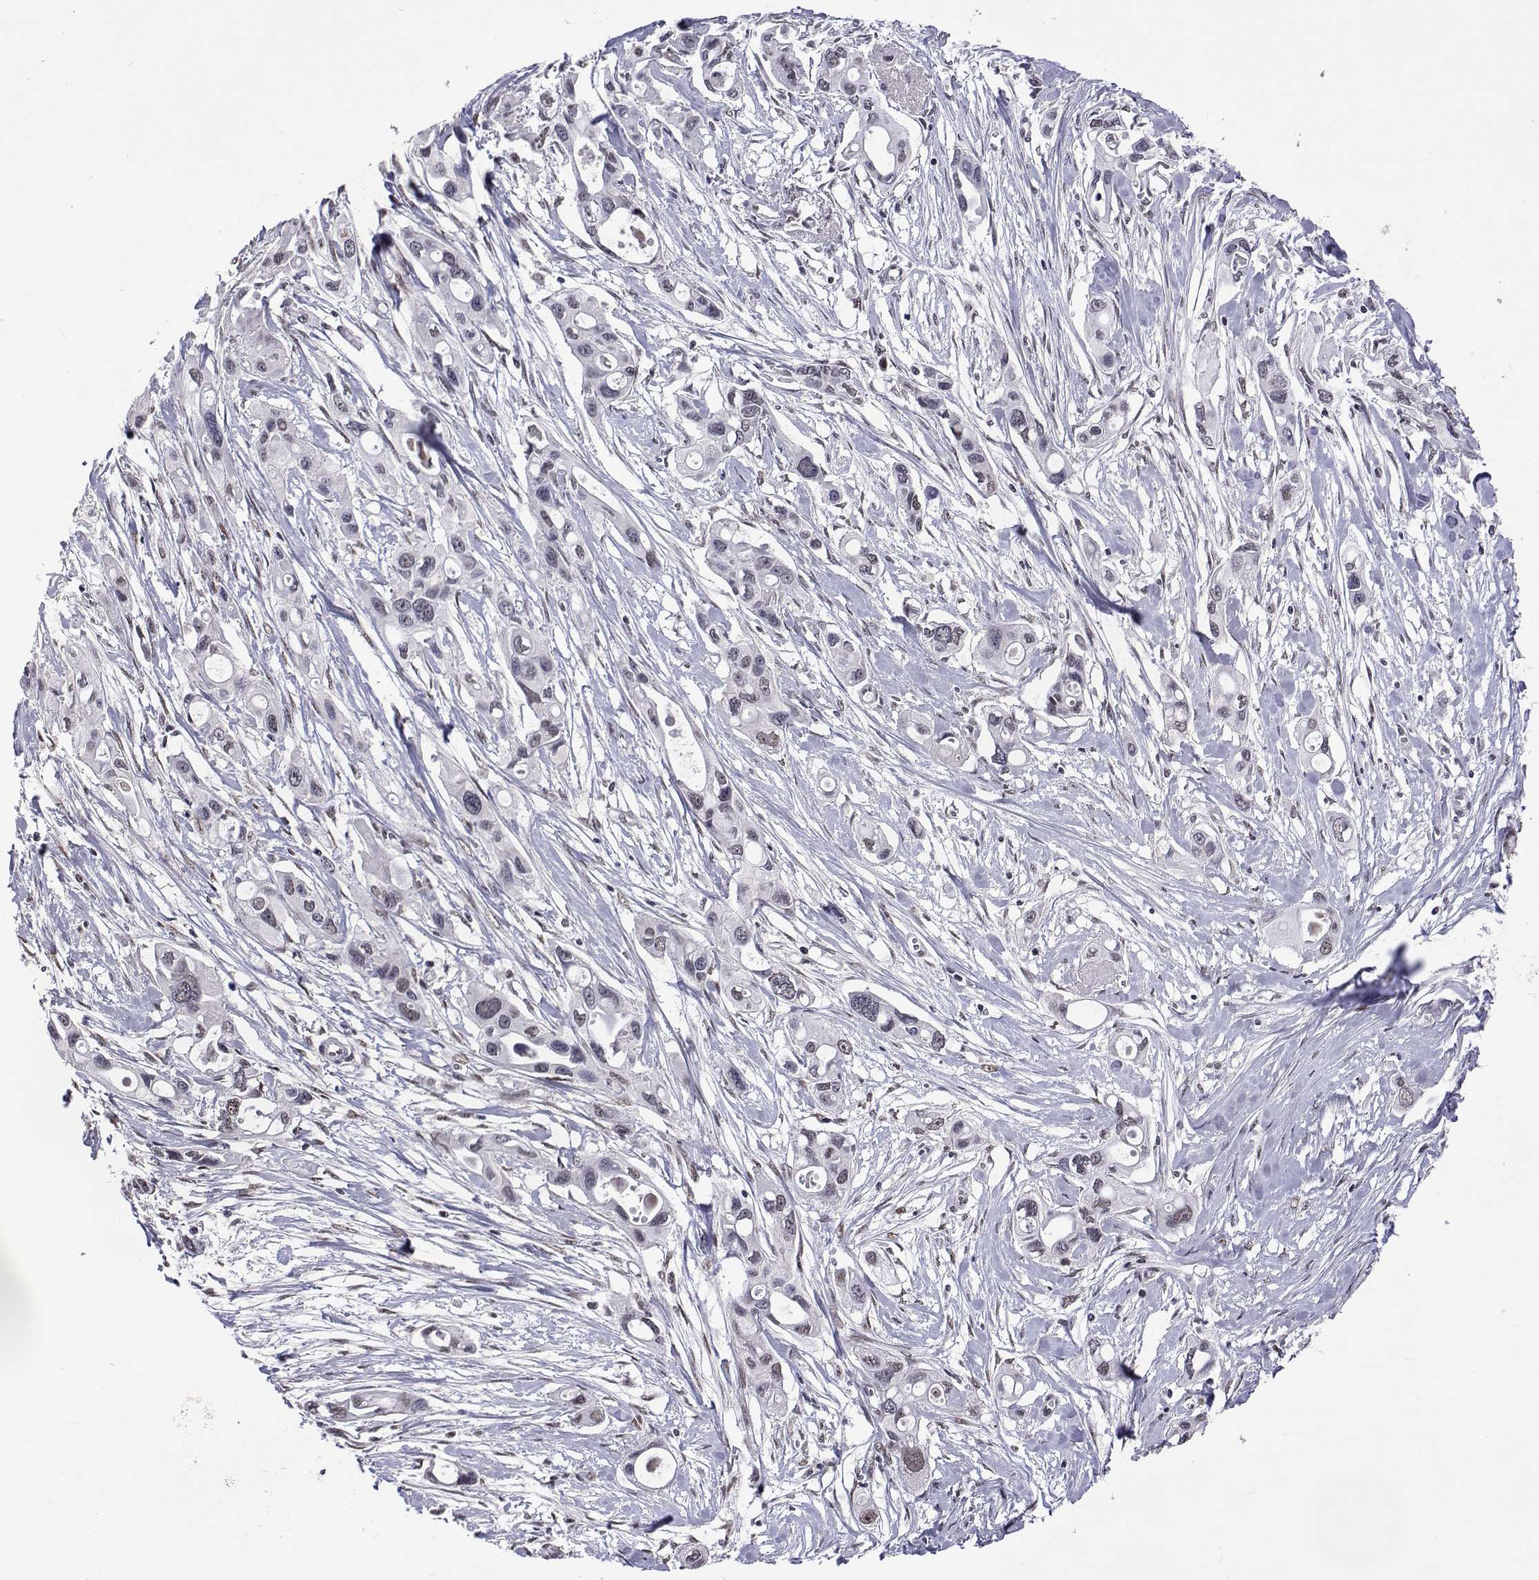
{"staining": {"intensity": "weak", "quantity": "<25%", "location": "nuclear"}, "tissue": "pancreatic cancer", "cell_type": "Tumor cells", "image_type": "cancer", "snomed": [{"axis": "morphology", "description": "Adenocarcinoma, NOS"}, {"axis": "topography", "description": "Pancreas"}], "caption": "An immunohistochemistry histopathology image of pancreatic cancer is shown. There is no staining in tumor cells of pancreatic cancer. (DAB IHC with hematoxylin counter stain).", "gene": "HNRNPA0", "patient": {"sex": "male", "age": 60}}